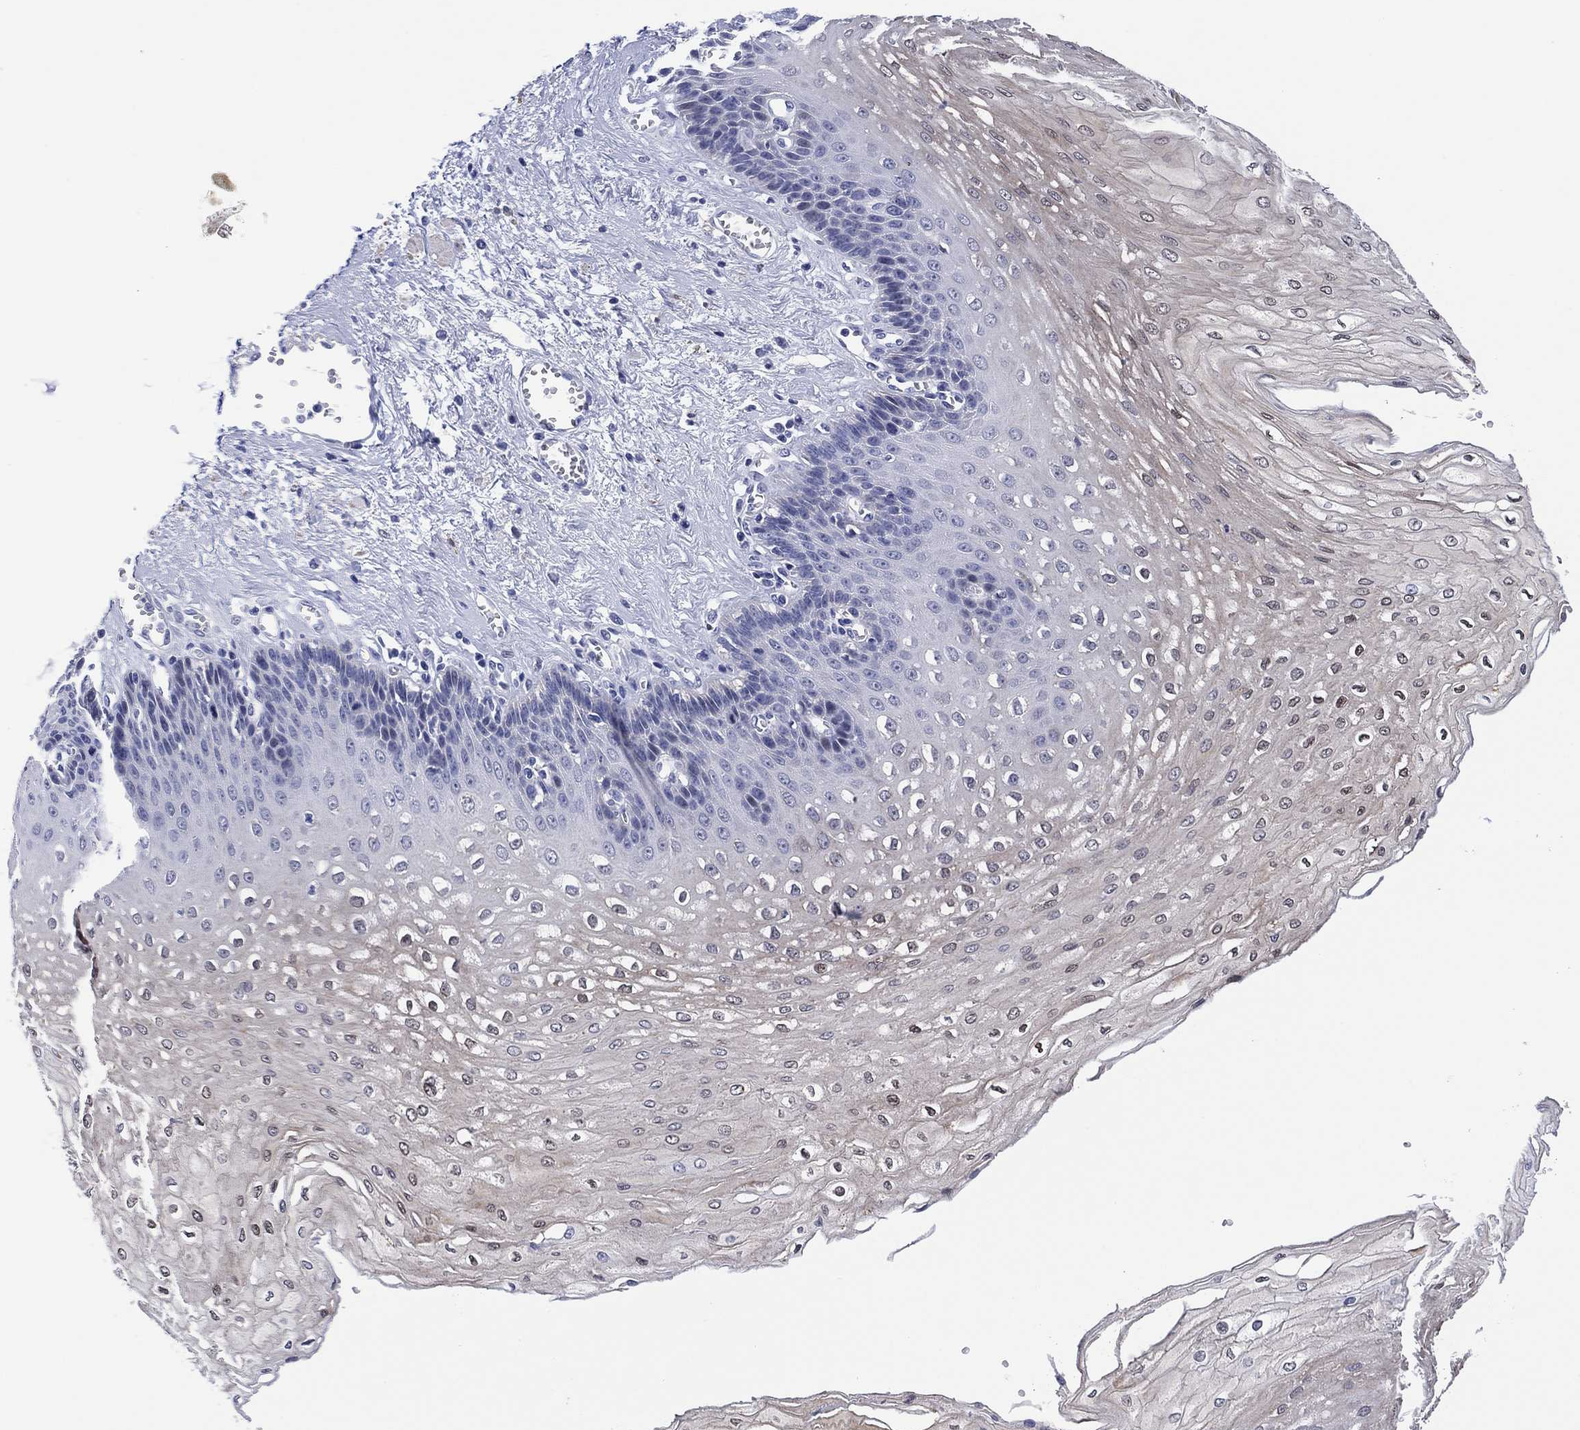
{"staining": {"intensity": "negative", "quantity": "none", "location": "none"}, "tissue": "esophagus", "cell_type": "Squamous epithelial cells", "image_type": "normal", "snomed": [{"axis": "morphology", "description": "Normal tissue, NOS"}, {"axis": "topography", "description": "Esophagus"}], "caption": "The immunohistochemistry (IHC) image has no significant positivity in squamous epithelial cells of esophagus.", "gene": "CLIP3", "patient": {"sex": "female", "age": 62}}